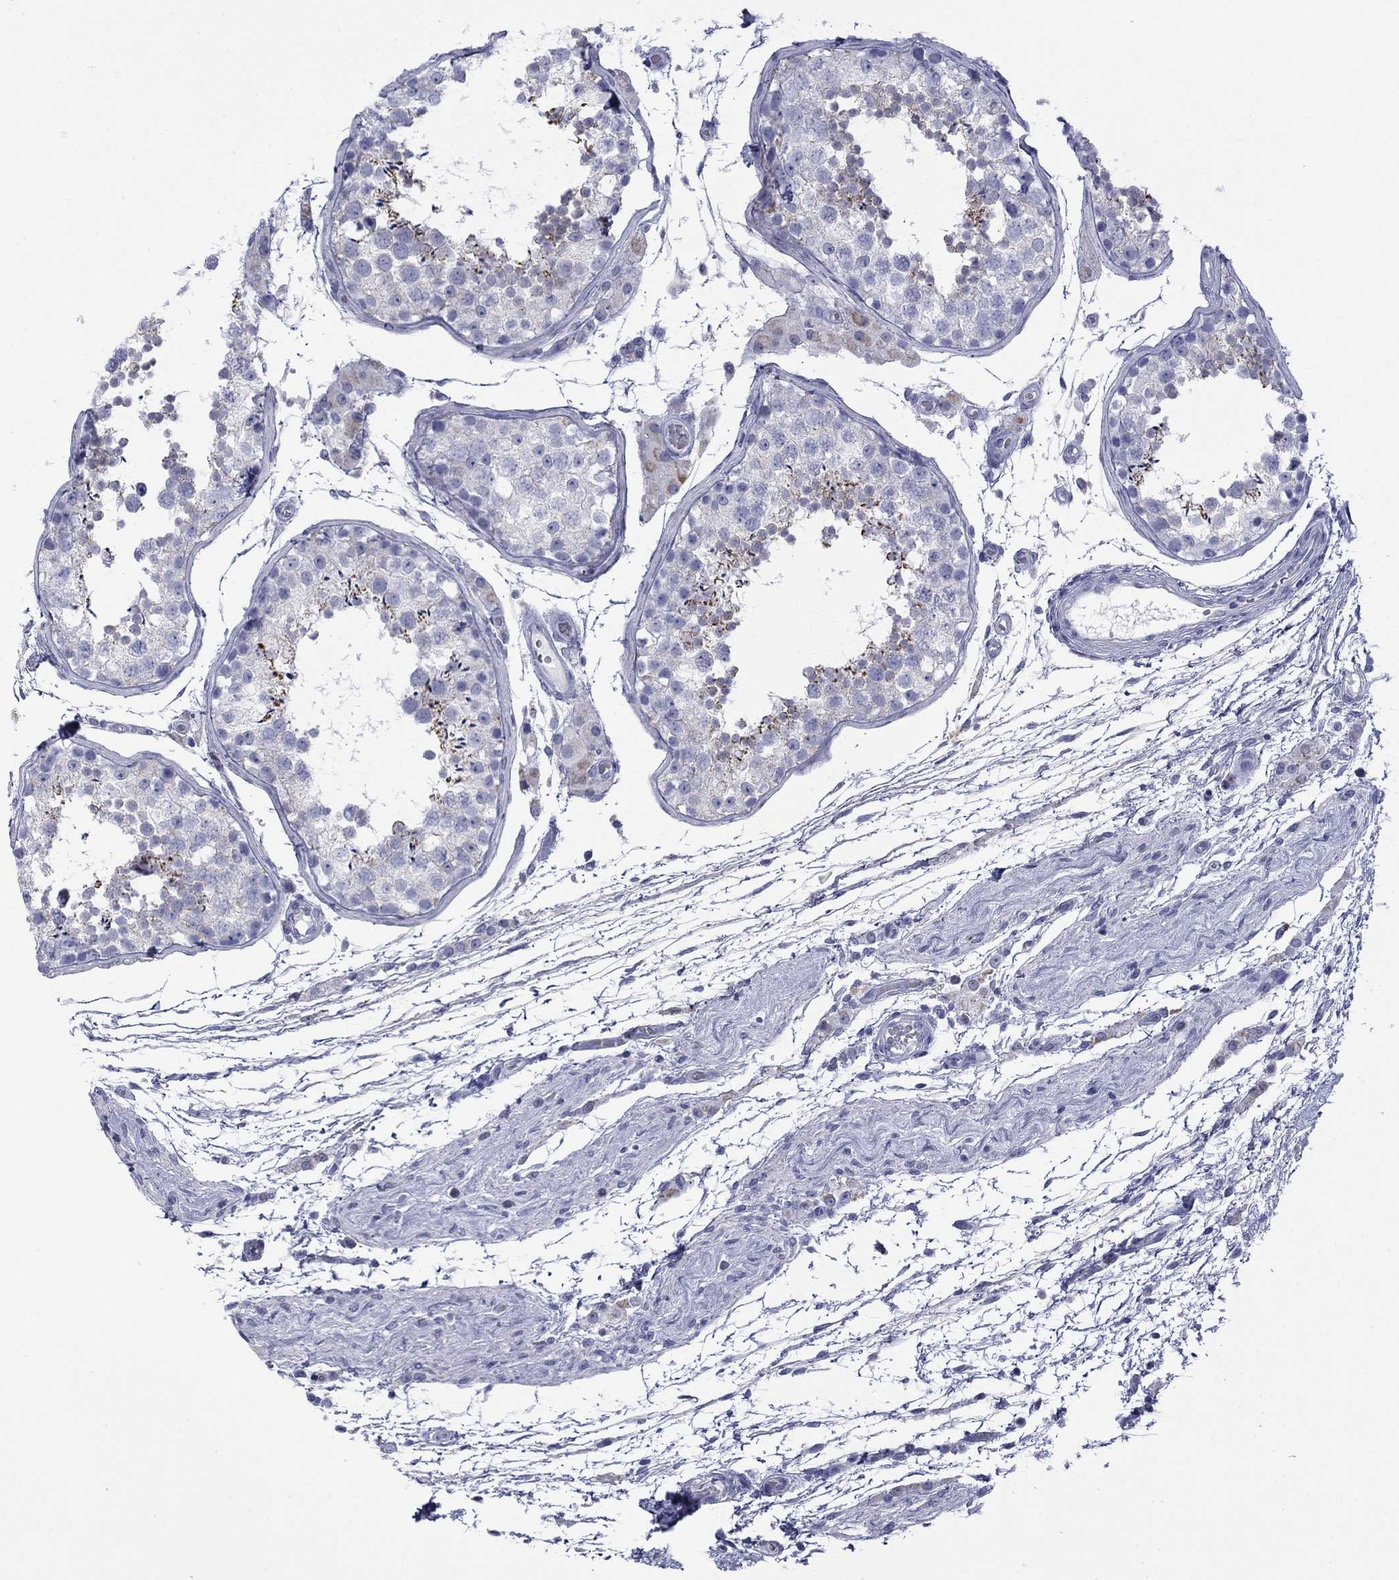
{"staining": {"intensity": "strong", "quantity": "<25%", "location": "cytoplasmic/membranous"}, "tissue": "testis", "cell_type": "Cells in seminiferous ducts", "image_type": "normal", "snomed": [{"axis": "morphology", "description": "Normal tissue, NOS"}, {"axis": "morphology", "description": "Seminoma, NOS"}, {"axis": "topography", "description": "Testis"}], "caption": "This is a histology image of IHC staining of normal testis, which shows strong expression in the cytoplasmic/membranous of cells in seminiferous ducts.", "gene": "ZP2", "patient": {"sex": "male", "age": 29}}